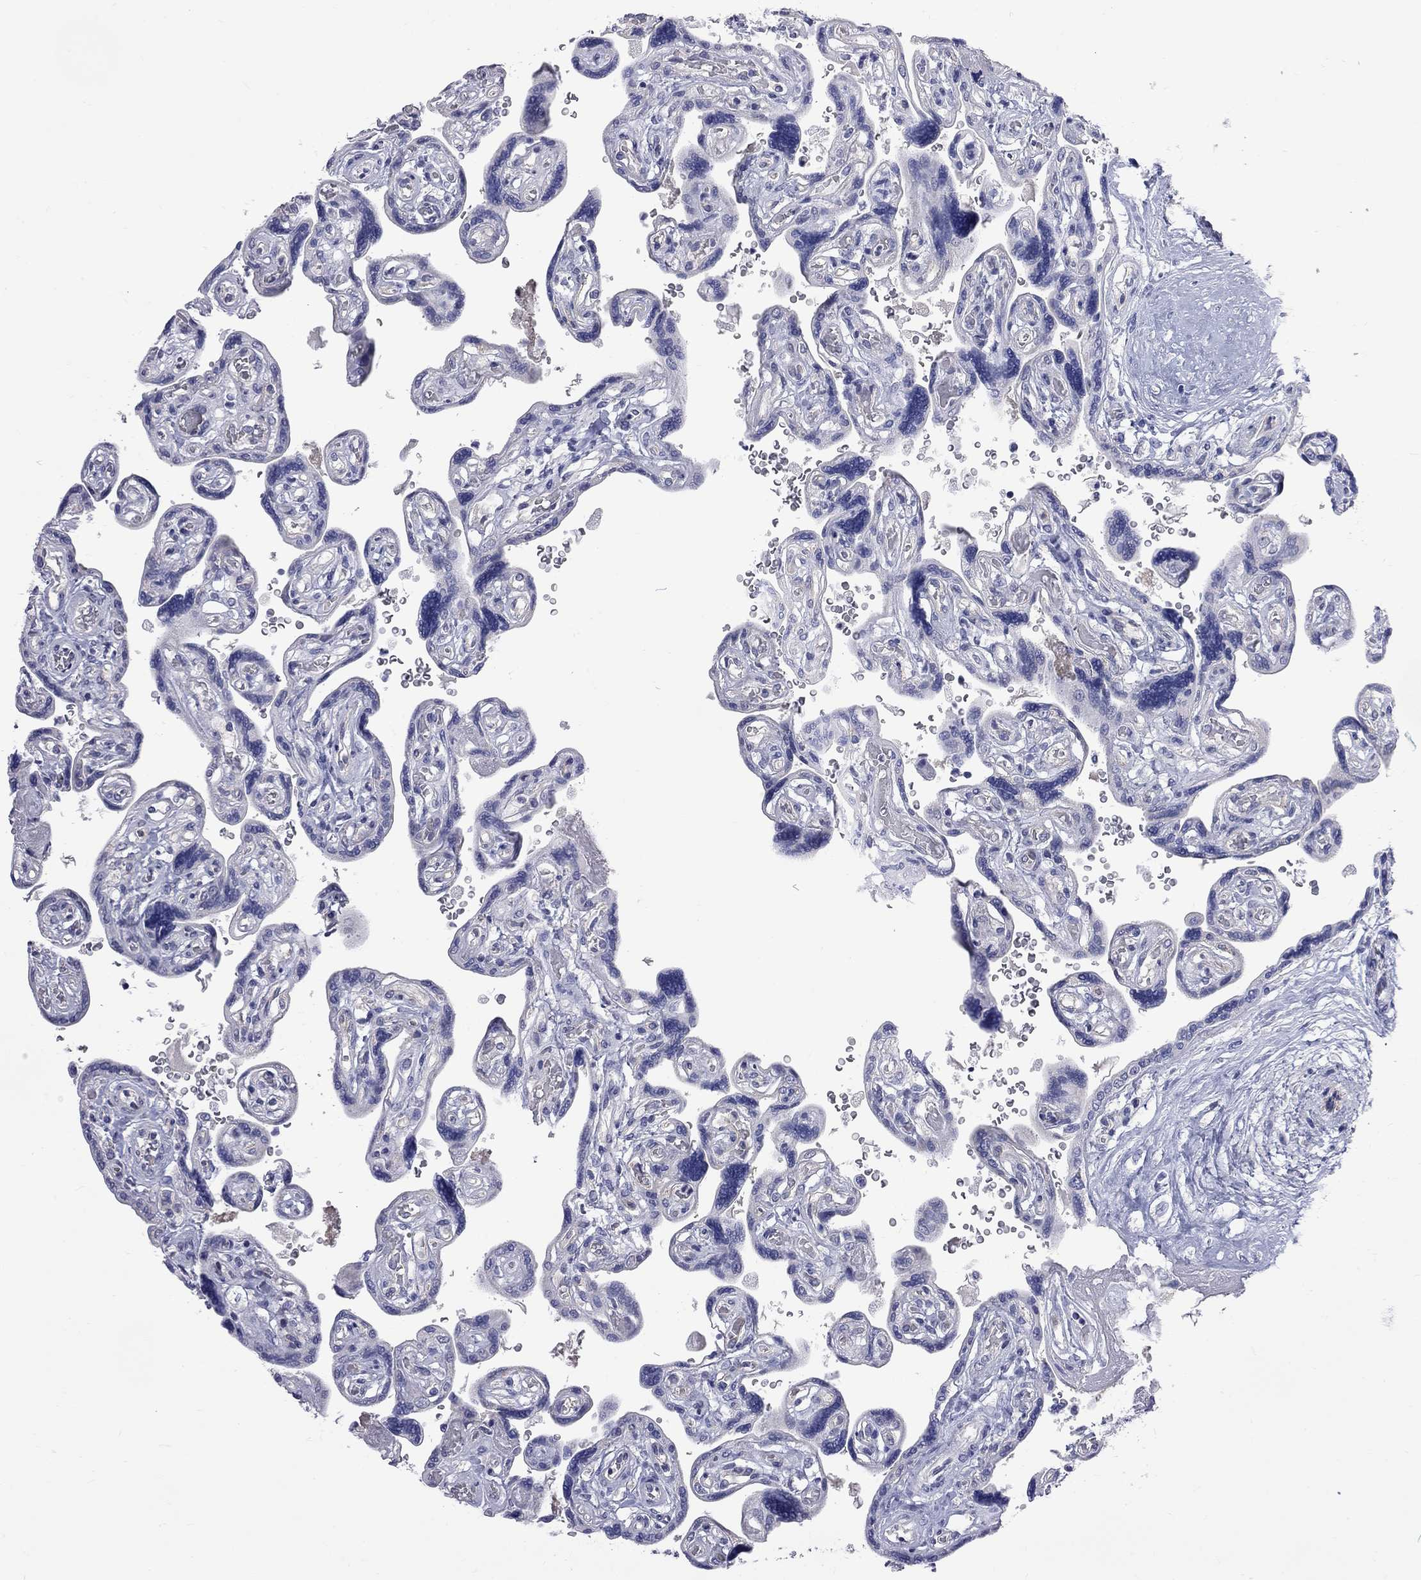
{"staining": {"intensity": "negative", "quantity": "none", "location": "none"}, "tissue": "placenta", "cell_type": "Decidual cells", "image_type": "normal", "snomed": [{"axis": "morphology", "description": "Normal tissue, NOS"}, {"axis": "topography", "description": "Placenta"}], "caption": "Immunohistochemistry micrograph of unremarkable placenta: human placenta stained with DAB displays no significant protein staining in decidual cells. (Brightfield microscopy of DAB (3,3'-diaminobenzidine) immunohistochemistry (IHC) at high magnification).", "gene": "KCND2", "patient": {"sex": "female", "age": 32}}